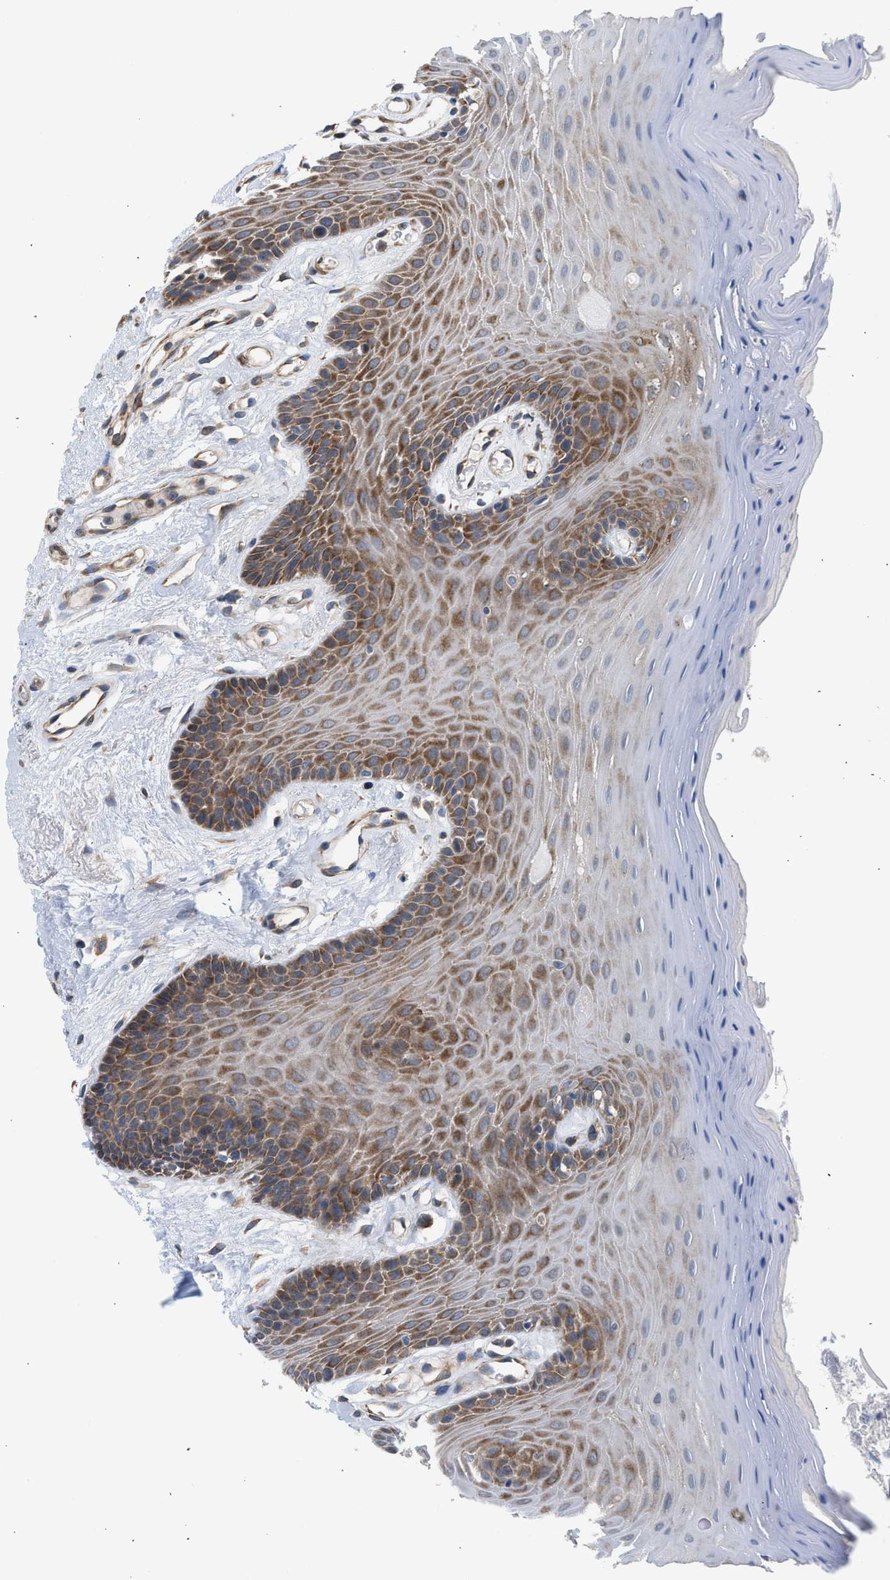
{"staining": {"intensity": "moderate", "quantity": "25%-75%", "location": "cytoplasmic/membranous"}, "tissue": "oral mucosa", "cell_type": "Squamous epithelial cells", "image_type": "normal", "snomed": [{"axis": "morphology", "description": "Normal tissue, NOS"}, {"axis": "morphology", "description": "Squamous cell carcinoma, NOS"}, {"axis": "topography", "description": "Skeletal muscle"}, {"axis": "topography", "description": "Adipose tissue"}, {"axis": "topography", "description": "Vascular tissue"}, {"axis": "topography", "description": "Oral tissue"}, {"axis": "topography", "description": "Peripheral nerve tissue"}, {"axis": "topography", "description": "Head-Neck"}], "caption": "A brown stain labels moderate cytoplasmic/membranous positivity of a protein in squamous epithelial cells of benign oral mucosa. Nuclei are stained in blue.", "gene": "POLG2", "patient": {"sex": "male", "age": 71}}